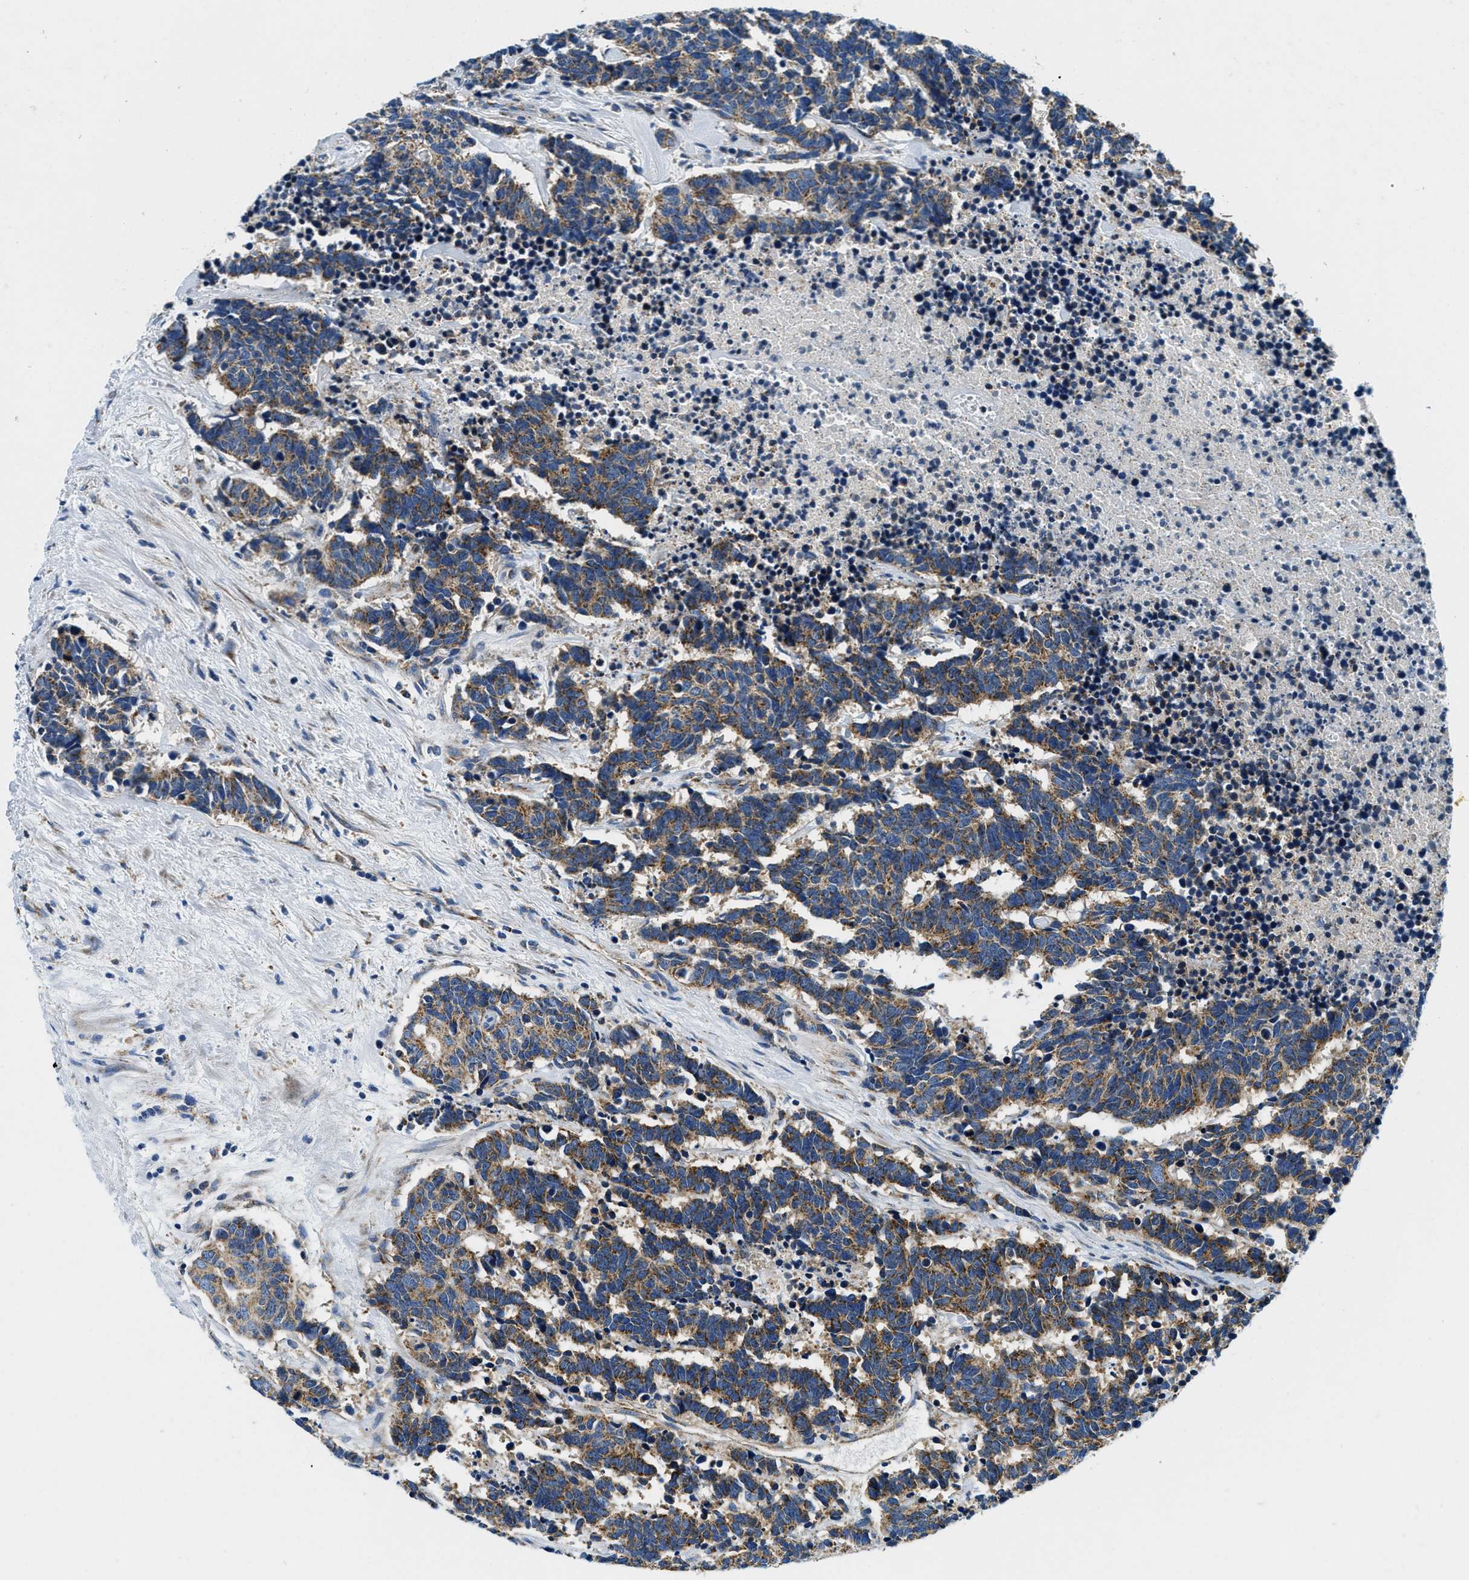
{"staining": {"intensity": "strong", "quantity": ">75%", "location": "cytoplasmic/membranous"}, "tissue": "carcinoid", "cell_type": "Tumor cells", "image_type": "cancer", "snomed": [{"axis": "morphology", "description": "Carcinoma, NOS"}, {"axis": "morphology", "description": "Carcinoid, malignant, NOS"}, {"axis": "topography", "description": "Urinary bladder"}], "caption": "Immunohistochemical staining of malignant carcinoid demonstrates high levels of strong cytoplasmic/membranous positivity in approximately >75% of tumor cells. (Brightfield microscopy of DAB IHC at high magnification).", "gene": "SAMD4B", "patient": {"sex": "male", "age": 57}}